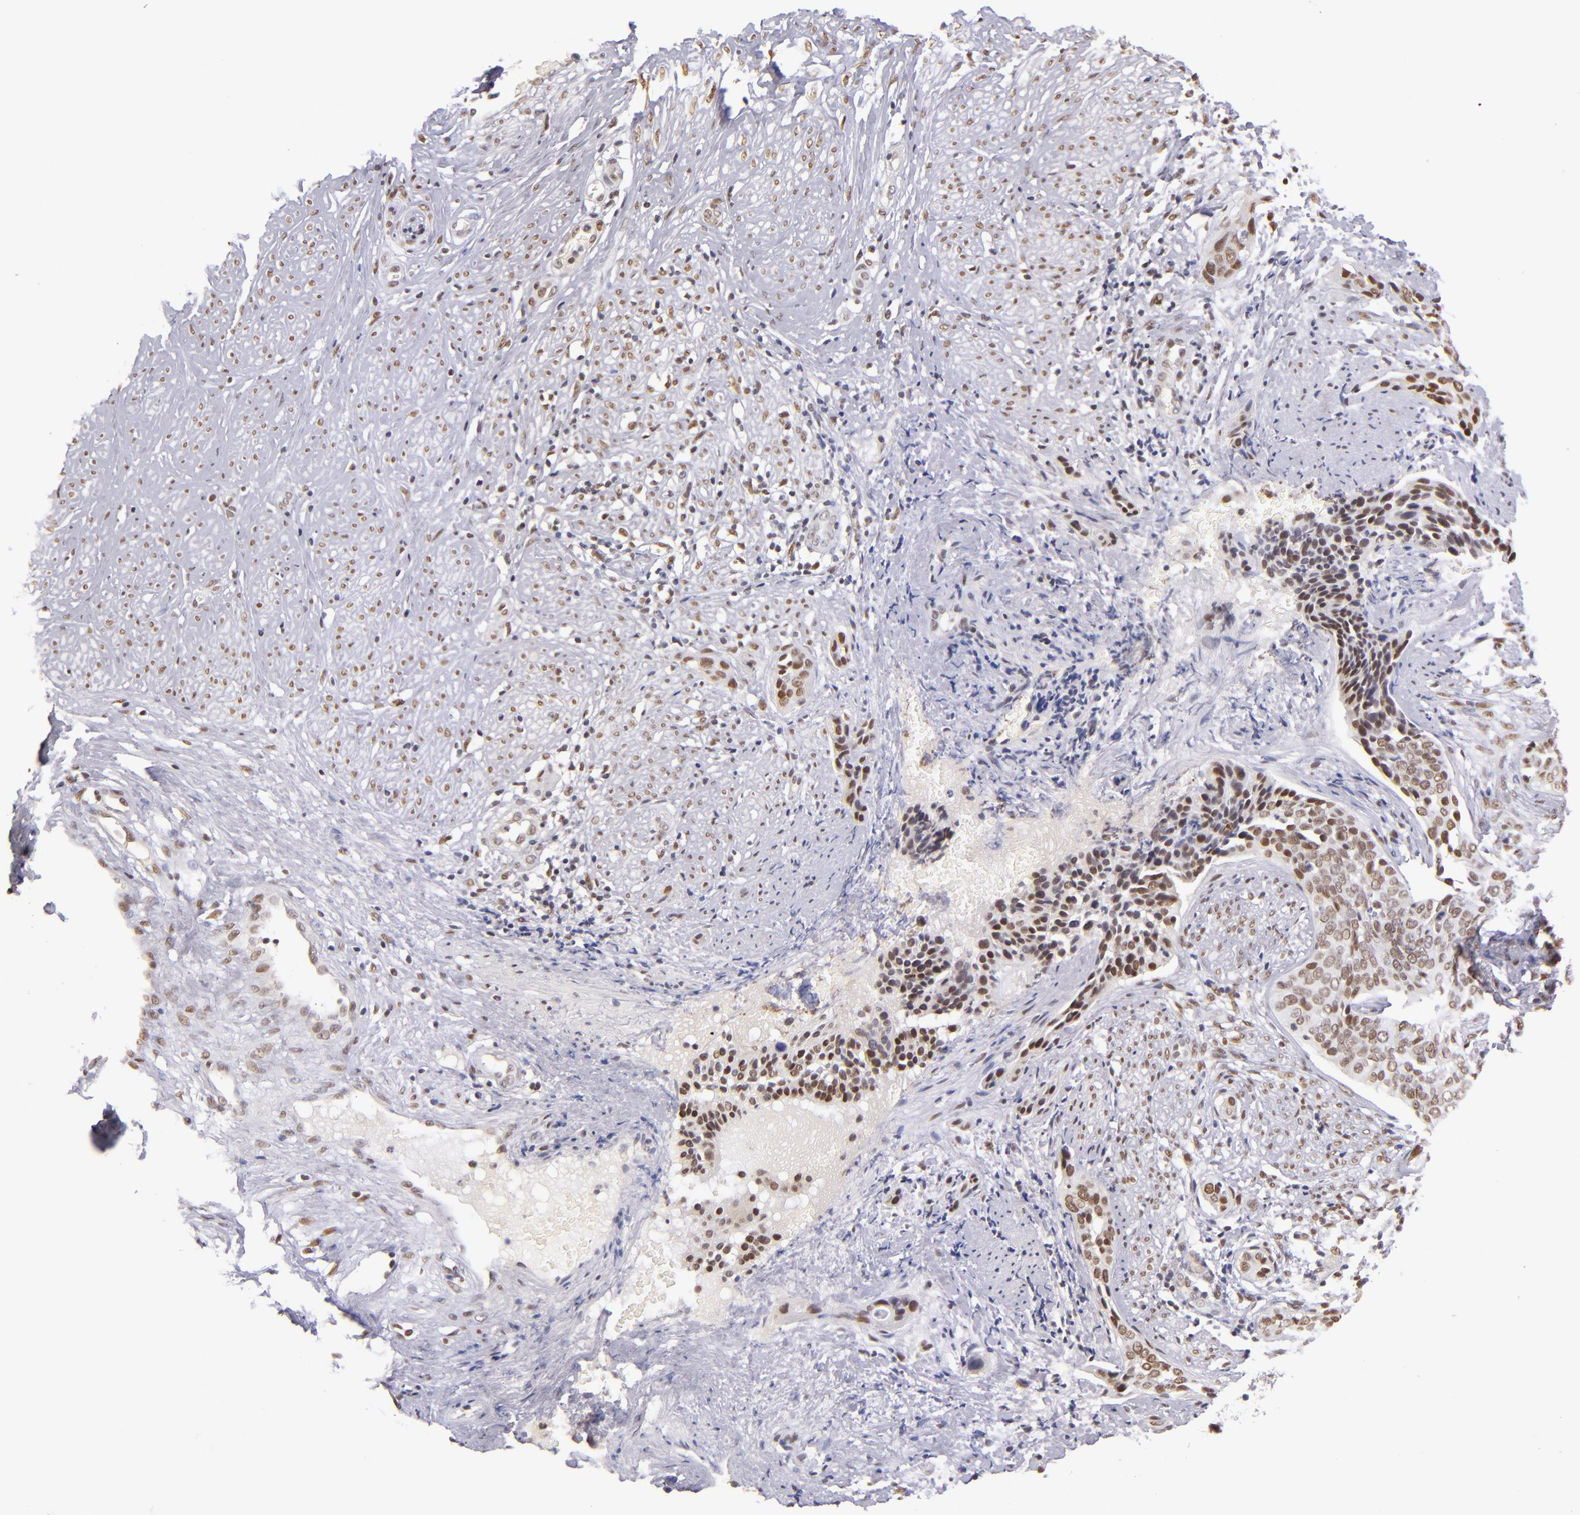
{"staining": {"intensity": "moderate", "quantity": ">75%", "location": "nuclear"}, "tissue": "cervical cancer", "cell_type": "Tumor cells", "image_type": "cancer", "snomed": [{"axis": "morphology", "description": "Squamous cell carcinoma, NOS"}, {"axis": "topography", "description": "Cervix"}], "caption": "High-magnification brightfield microscopy of cervical cancer (squamous cell carcinoma) stained with DAB (3,3'-diaminobenzidine) (brown) and counterstained with hematoxylin (blue). tumor cells exhibit moderate nuclear expression is identified in about>75% of cells.", "gene": "NCOR2", "patient": {"sex": "female", "age": 31}}